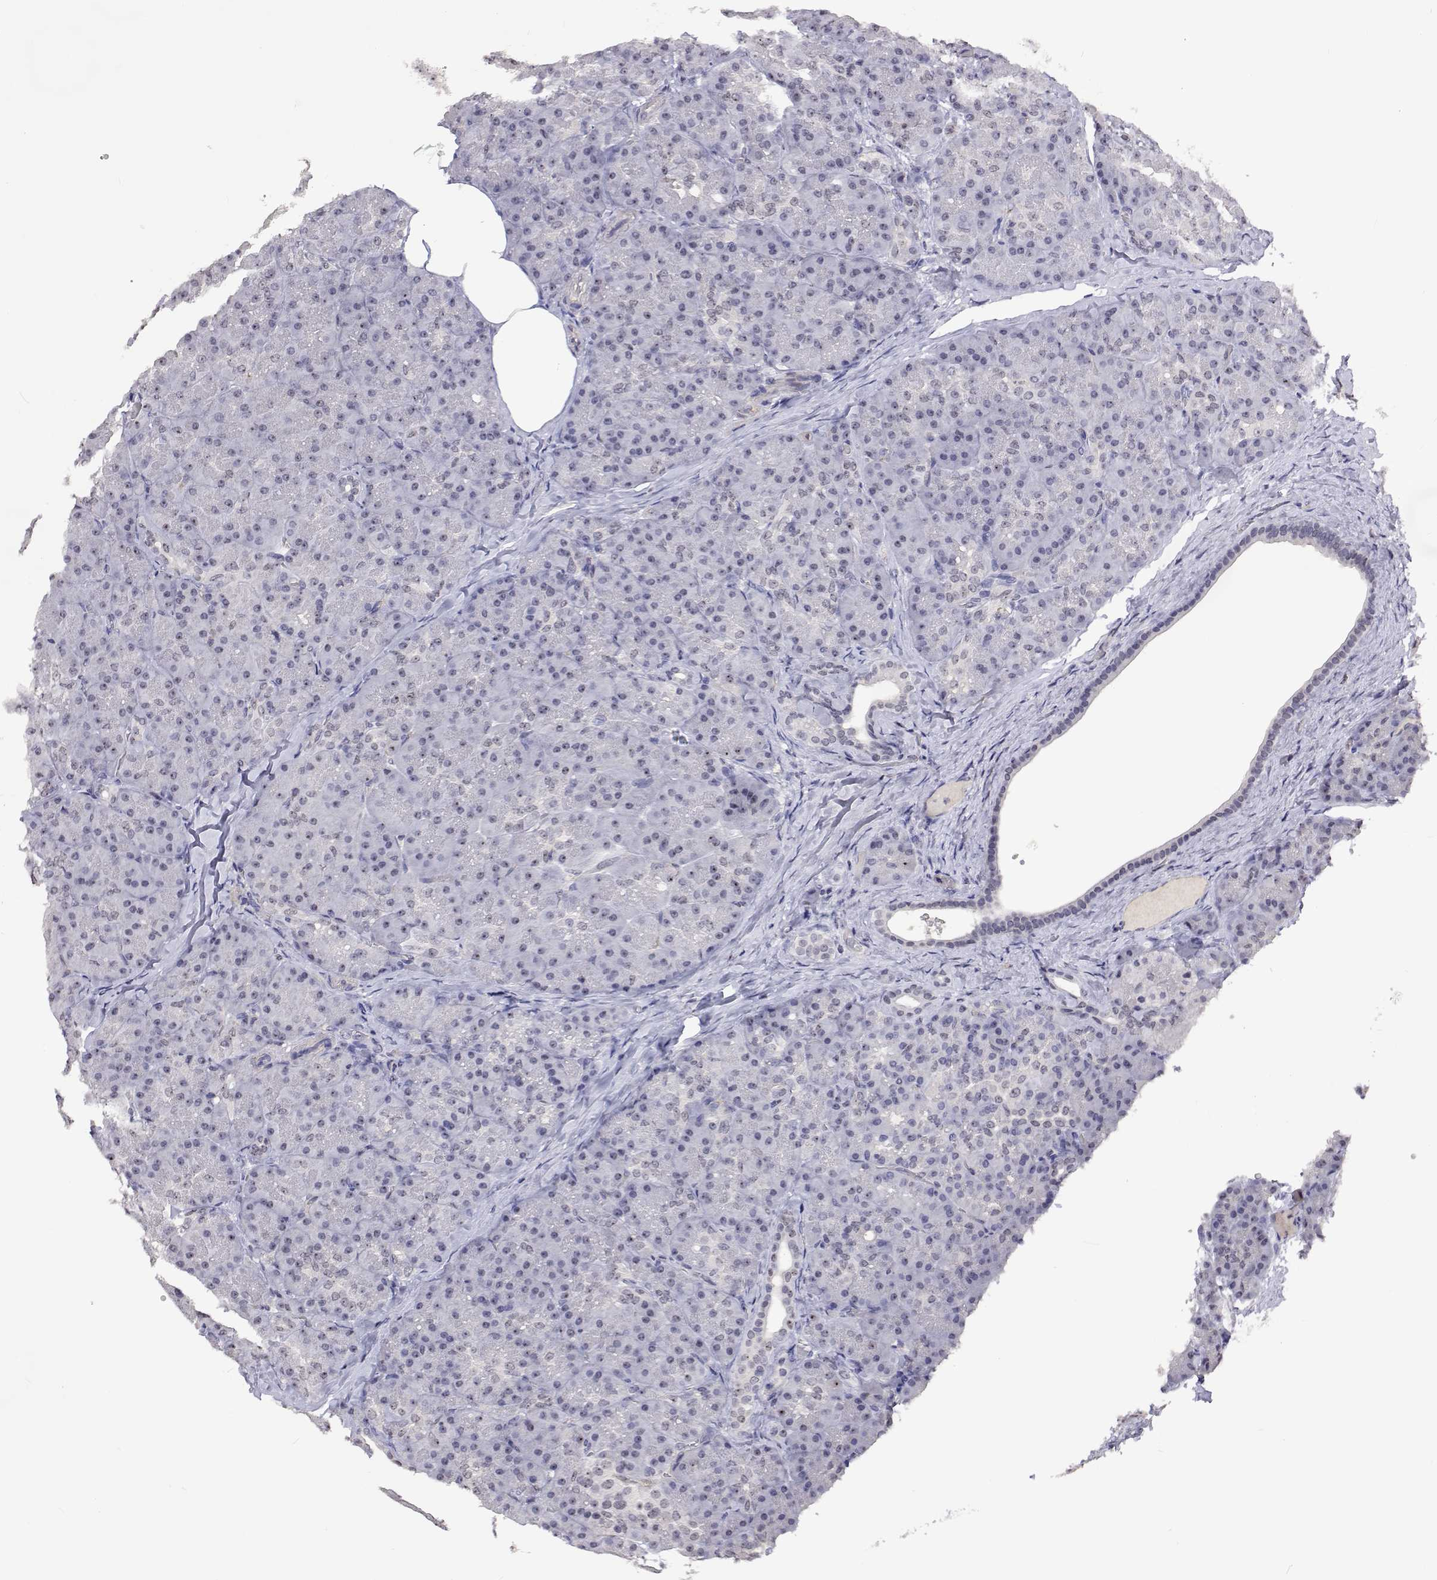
{"staining": {"intensity": "weak", "quantity": "25%-75%", "location": "nuclear"}, "tissue": "pancreas", "cell_type": "Exocrine glandular cells", "image_type": "normal", "snomed": [{"axis": "morphology", "description": "Normal tissue, NOS"}, {"axis": "topography", "description": "Pancreas"}], "caption": "DAB (3,3'-diaminobenzidine) immunohistochemical staining of benign pancreas shows weak nuclear protein staining in approximately 25%-75% of exocrine glandular cells. Immunohistochemistry (ihc) stains the protein of interest in brown and the nuclei are stained blue.", "gene": "NHP2", "patient": {"sex": "male", "age": 57}}